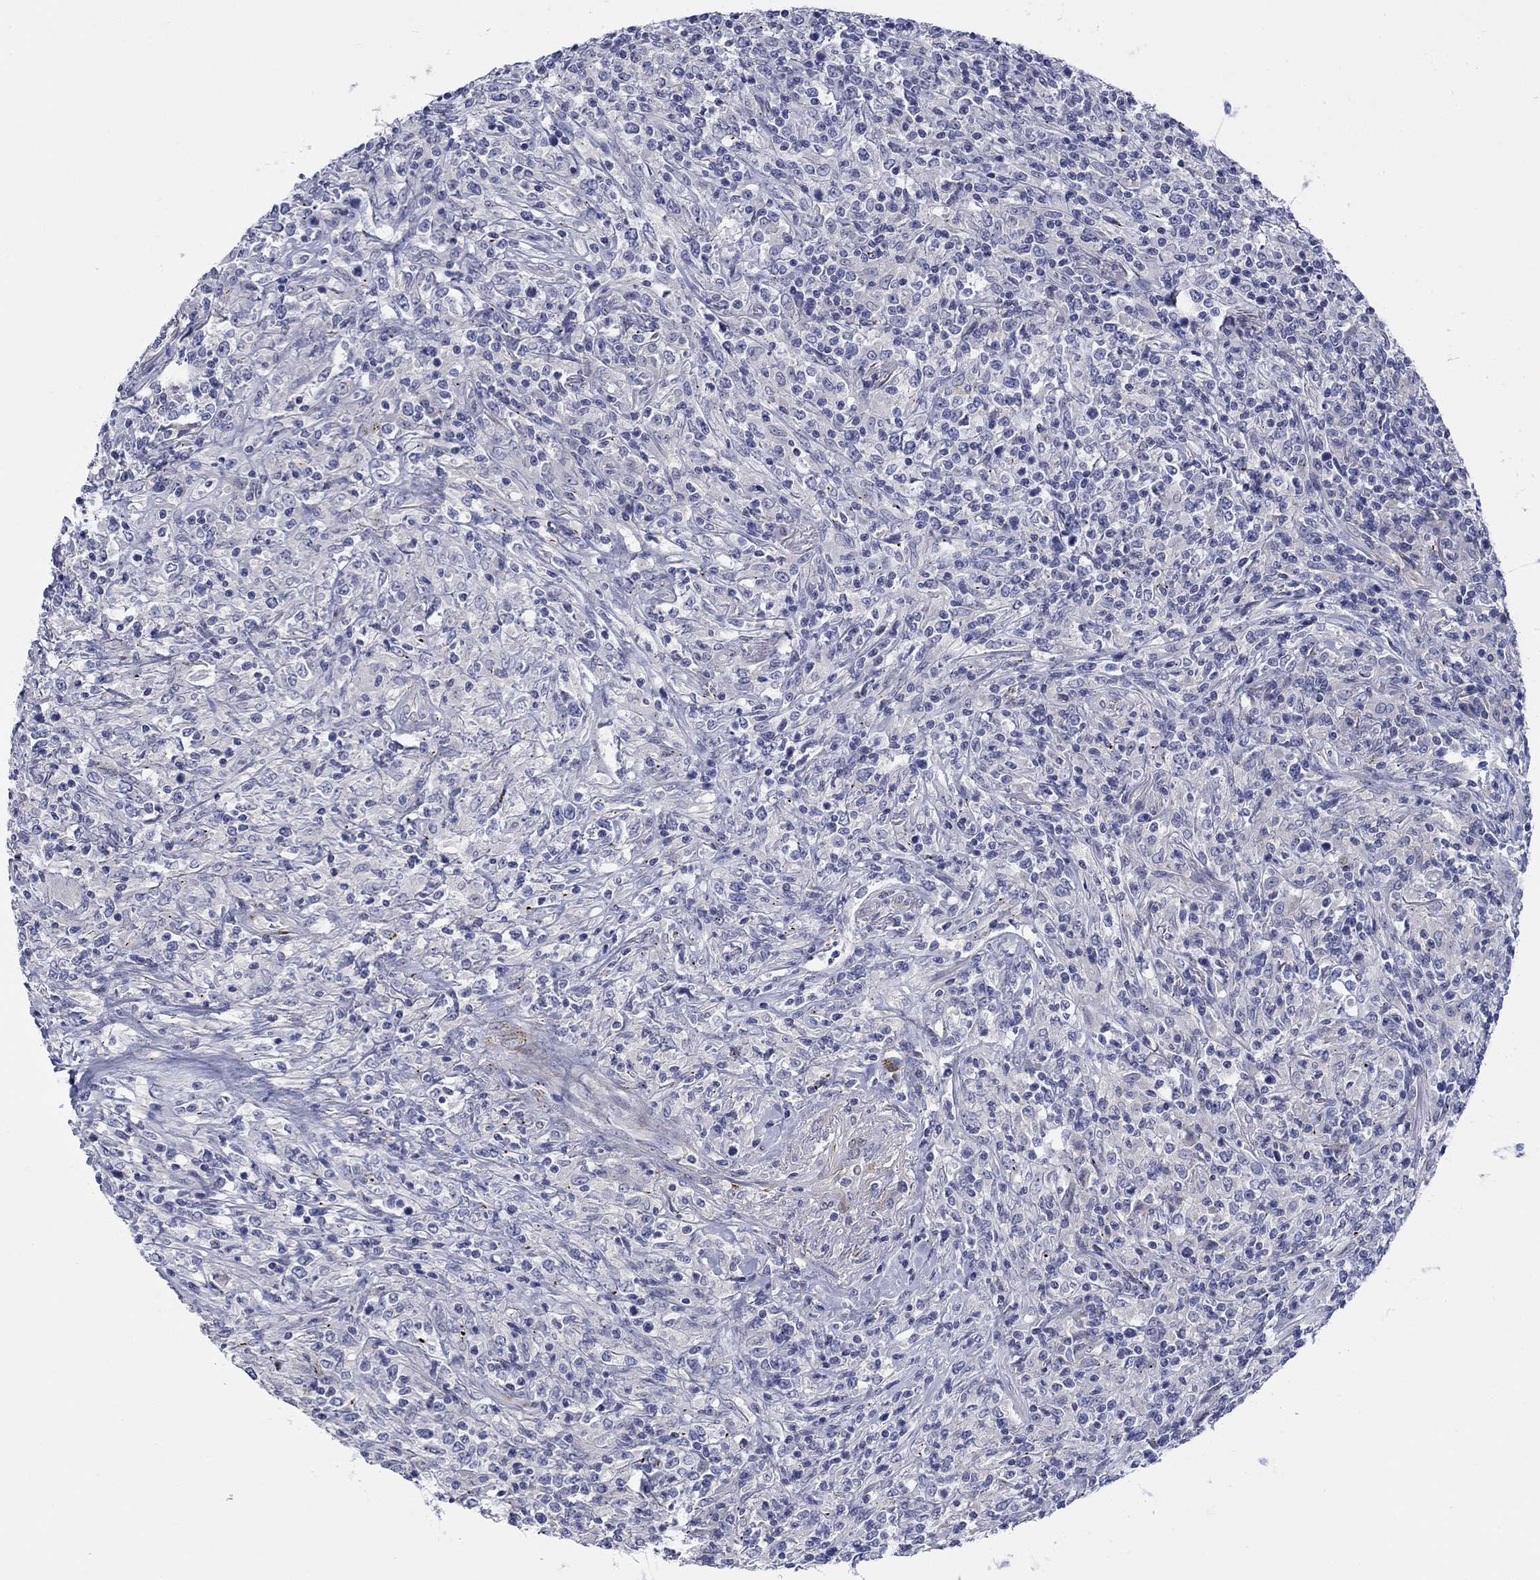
{"staining": {"intensity": "negative", "quantity": "none", "location": "none"}, "tissue": "lymphoma", "cell_type": "Tumor cells", "image_type": "cancer", "snomed": [{"axis": "morphology", "description": "Malignant lymphoma, non-Hodgkin's type, High grade"}, {"axis": "topography", "description": "Lung"}], "caption": "DAB immunohistochemical staining of human lymphoma shows no significant positivity in tumor cells. (Brightfield microscopy of DAB (3,3'-diaminobenzidine) immunohistochemistry (IHC) at high magnification).", "gene": "PTPRZ1", "patient": {"sex": "male", "age": 79}}